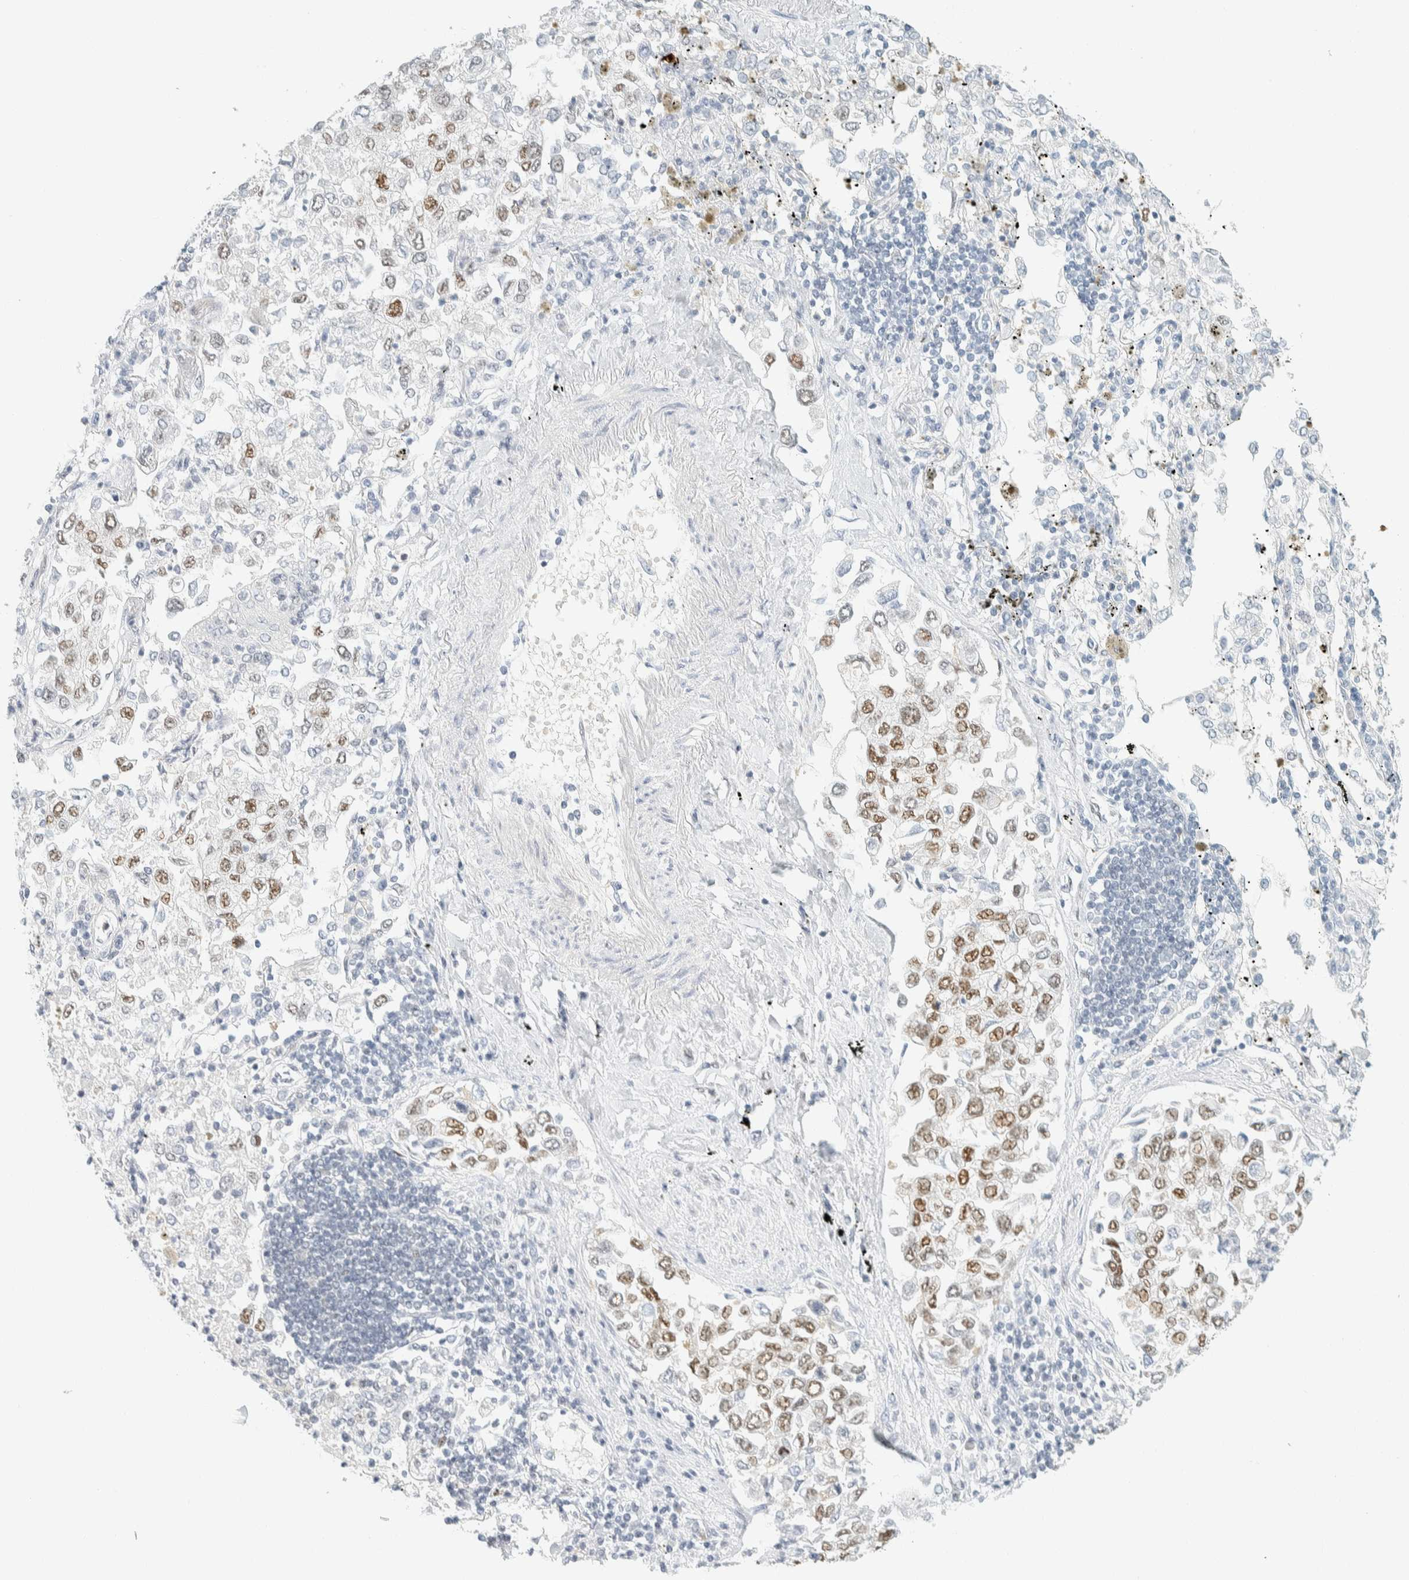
{"staining": {"intensity": "moderate", "quantity": ">75%", "location": "nuclear"}, "tissue": "lung cancer", "cell_type": "Tumor cells", "image_type": "cancer", "snomed": [{"axis": "morphology", "description": "Inflammation, NOS"}, {"axis": "morphology", "description": "Adenocarcinoma, NOS"}, {"axis": "topography", "description": "Lung"}], "caption": "Protein analysis of lung cancer tissue displays moderate nuclear staining in about >75% of tumor cells.", "gene": "ZNF683", "patient": {"sex": "male", "age": 63}}